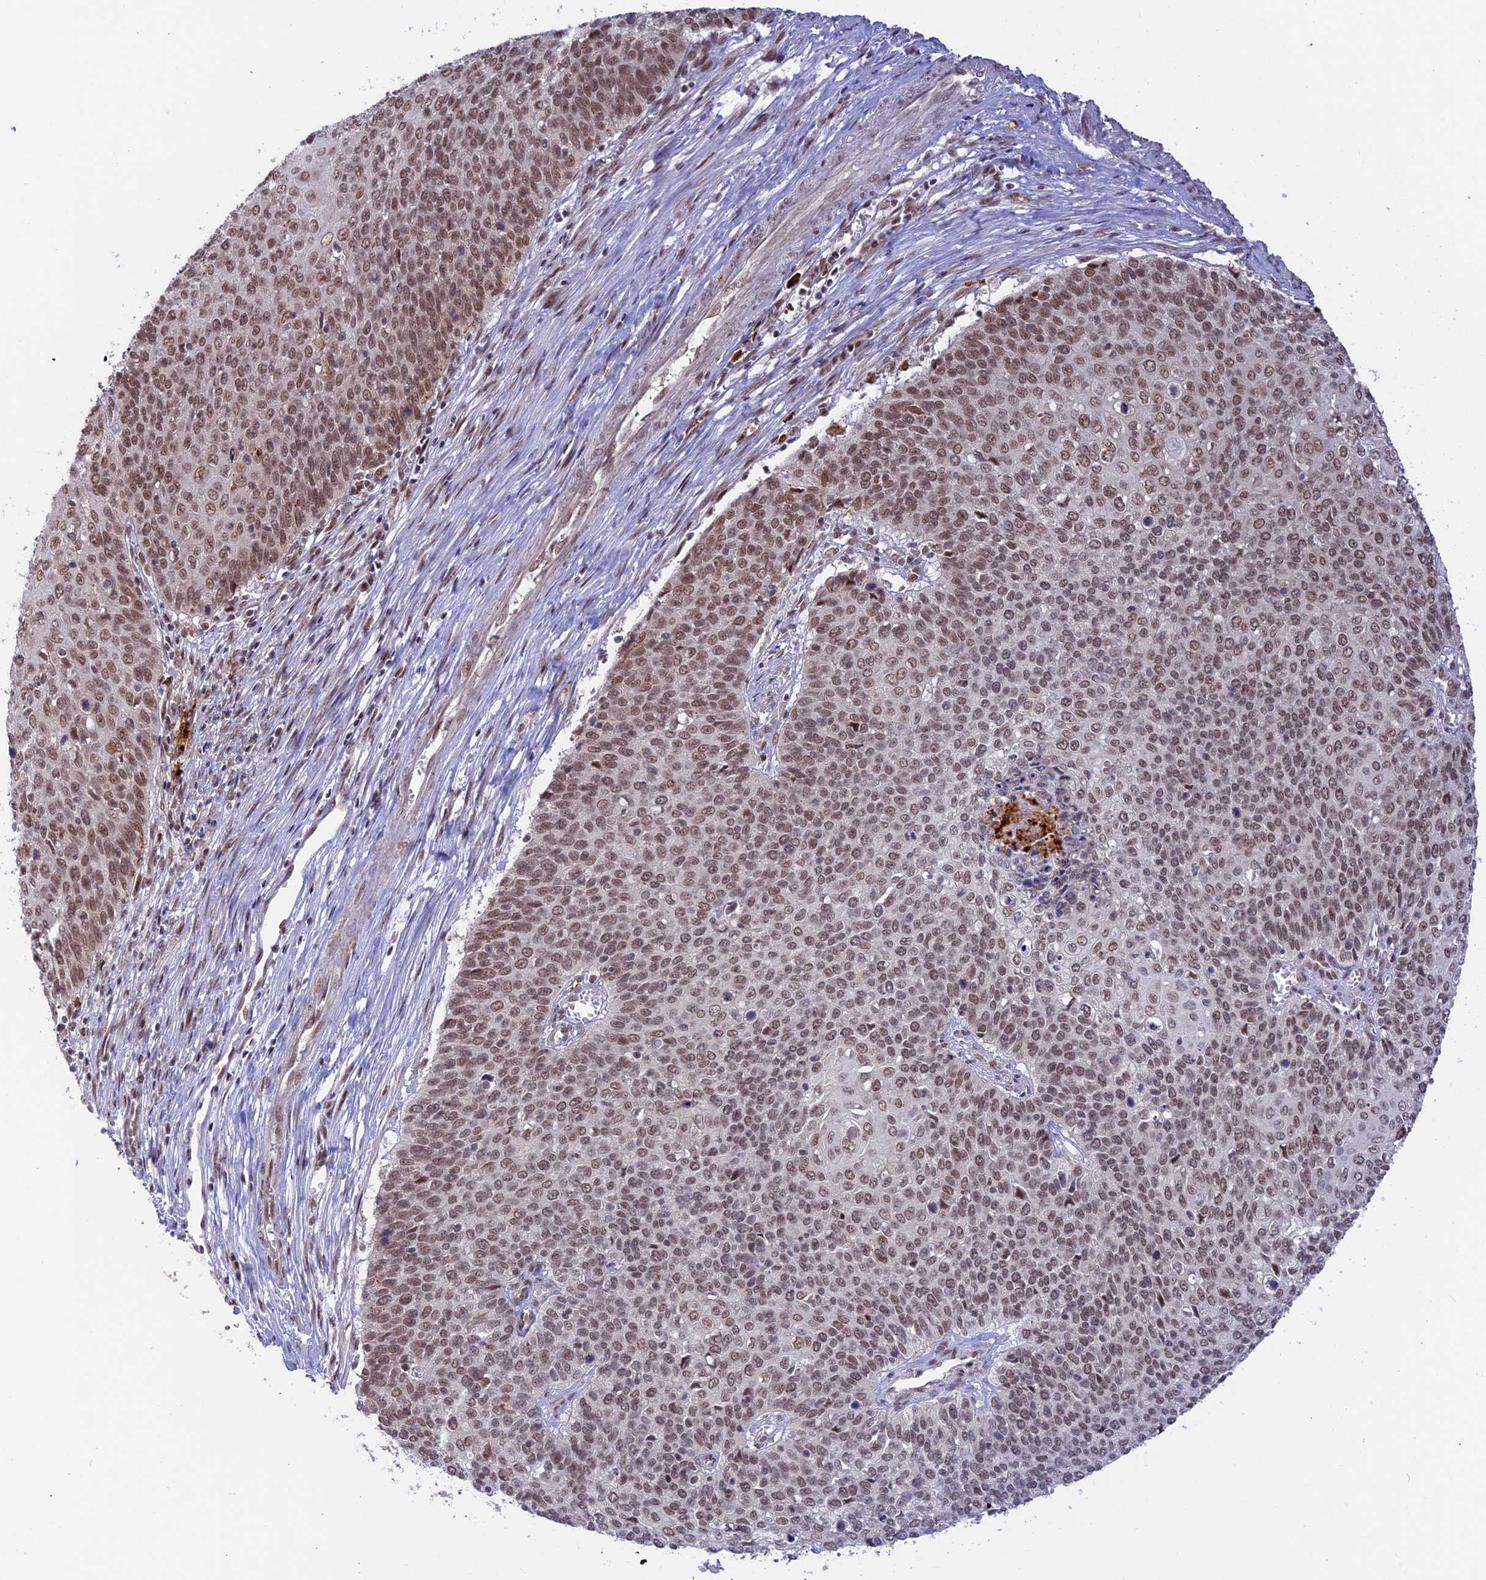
{"staining": {"intensity": "moderate", "quantity": ">75%", "location": "nuclear"}, "tissue": "cervical cancer", "cell_type": "Tumor cells", "image_type": "cancer", "snomed": [{"axis": "morphology", "description": "Squamous cell carcinoma, NOS"}, {"axis": "topography", "description": "Cervix"}], "caption": "Brown immunohistochemical staining in human cervical cancer (squamous cell carcinoma) displays moderate nuclear positivity in about >75% of tumor cells.", "gene": "POLR2C", "patient": {"sex": "female", "age": 39}}